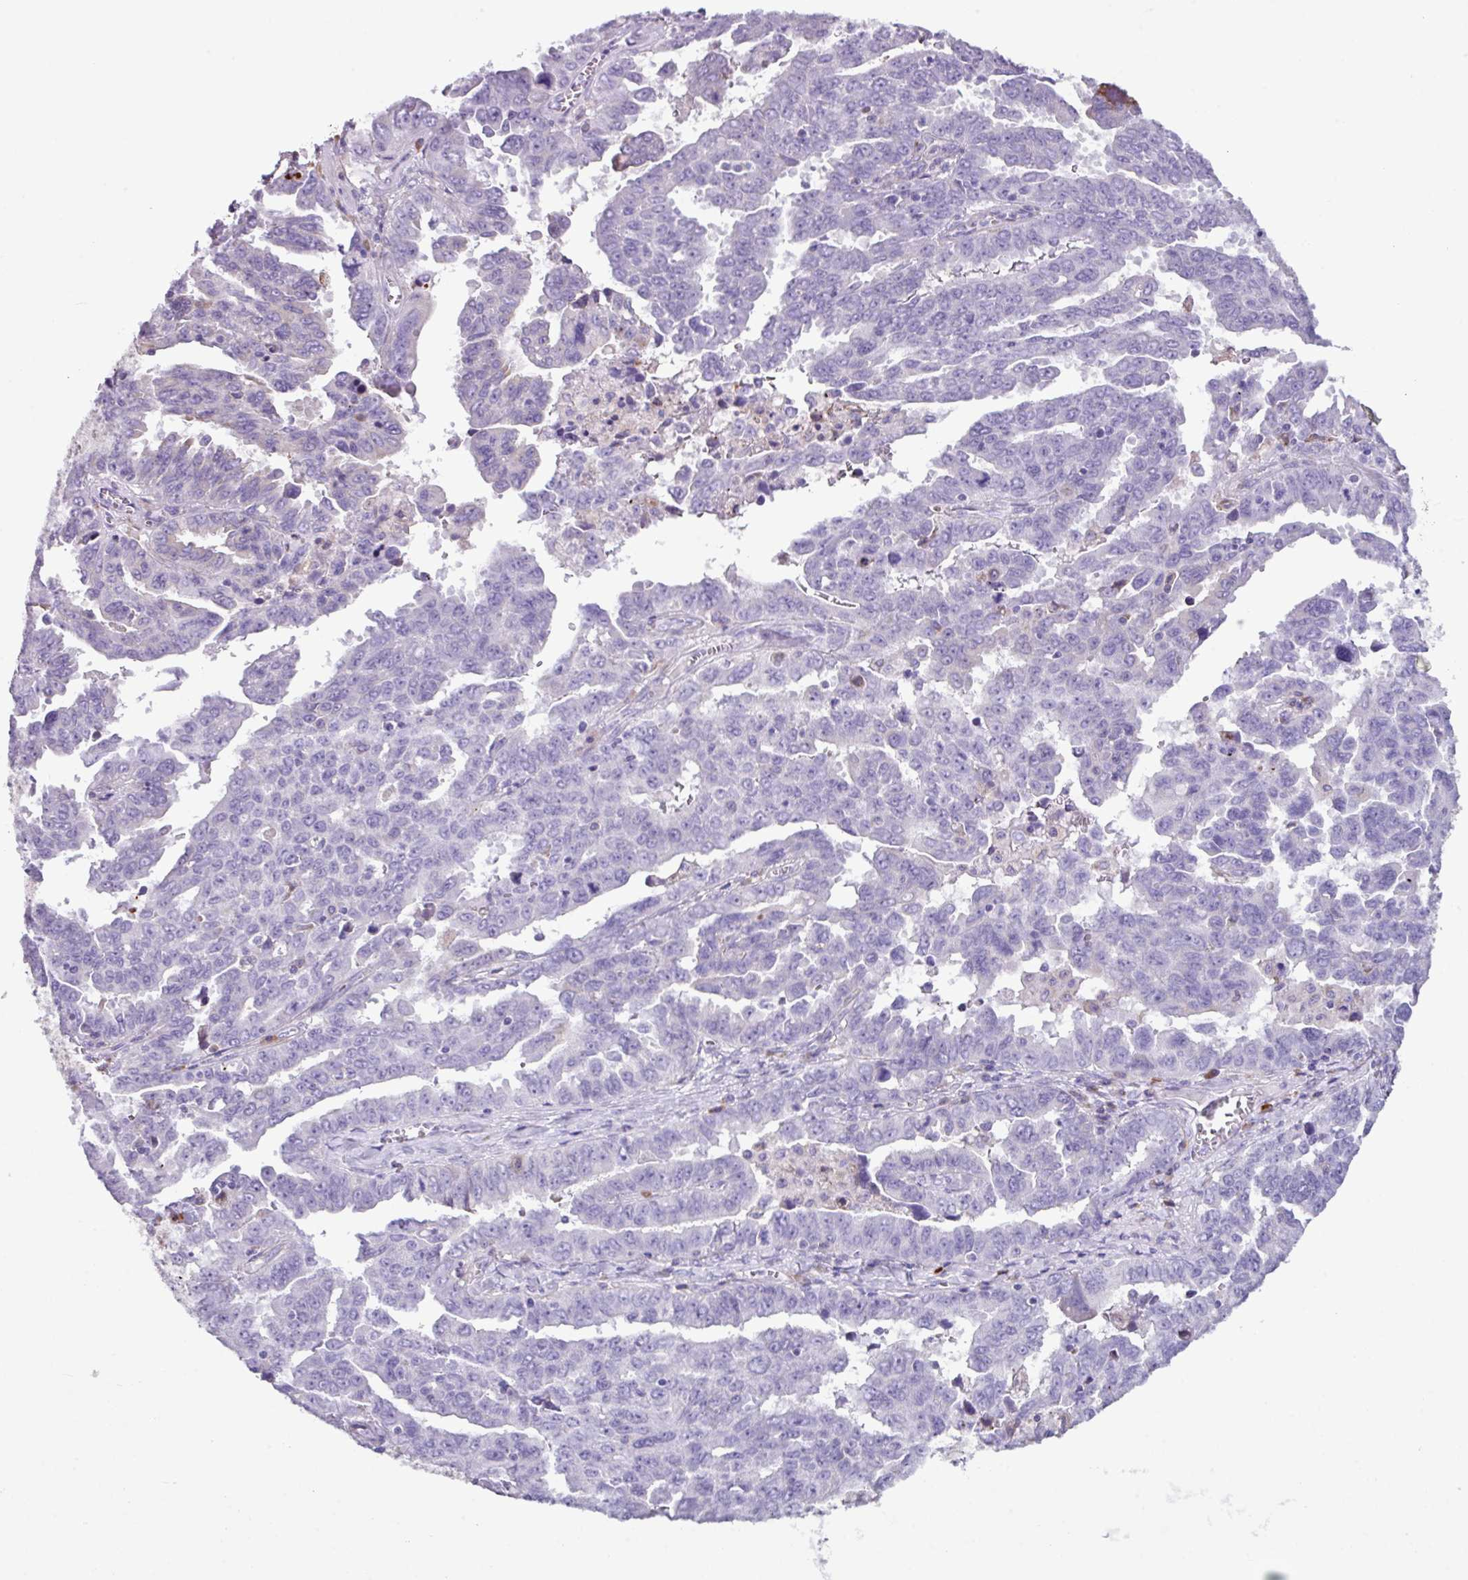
{"staining": {"intensity": "negative", "quantity": "none", "location": "none"}, "tissue": "ovarian cancer", "cell_type": "Tumor cells", "image_type": "cancer", "snomed": [{"axis": "morphology", "description": "Adenocarcinoma, NOS"}, {"axis": "morphology", "description": "Carcinoma, endometroid"}, {"axis": "topography", "description": "Ovary"}], "caption": "An IHC image of ovarian adenocarcinoma is shown. There is no staining in tumor cells of ovarian adenocarcinoma. Nuclei are stained in blue.", "gene": "RGS21", "patient": {"sex": "female", "age": 72}}